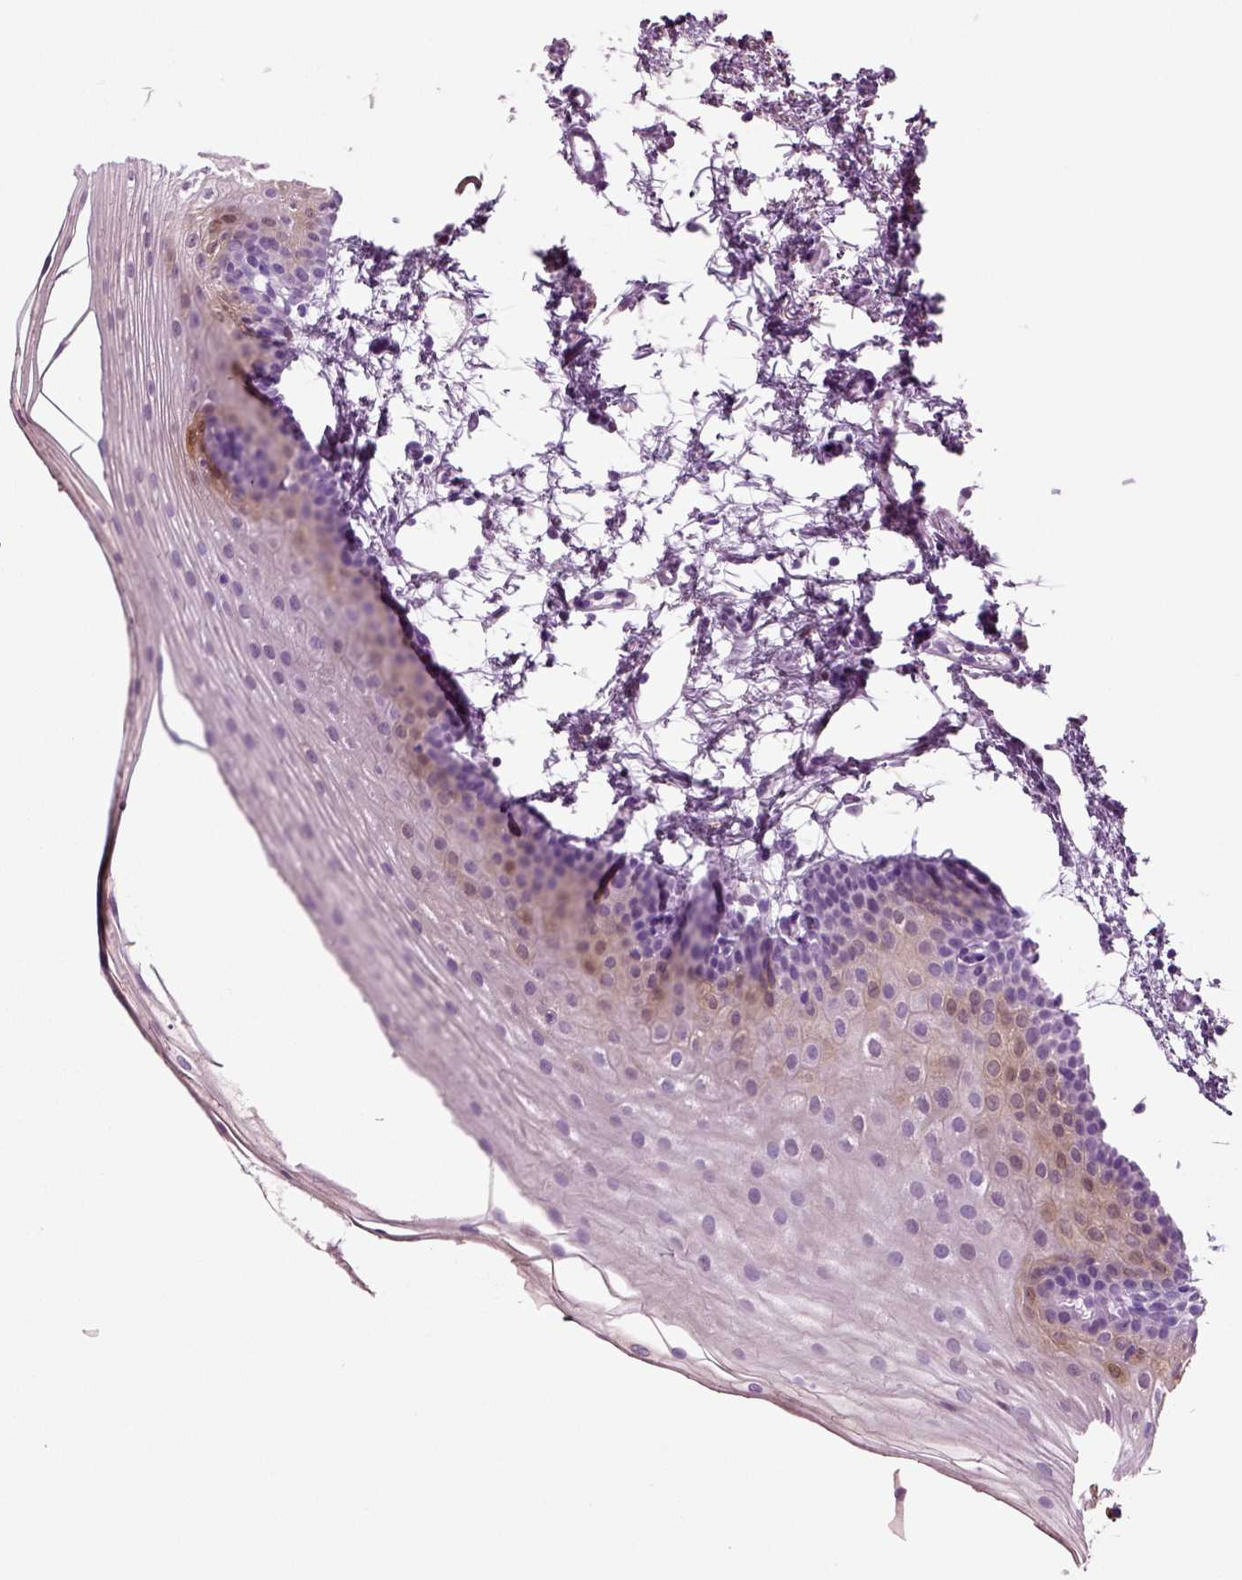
{"staining": {"intensity": "weak", "quantity": "<25%", "location": "cytoplasmic/membranous"}, "tissue": "oral mucosa", "cell_type": "Squamous epithelial cells", "image_type": "normal", "snomed": [{"axis": "morphology", "description": "Normal tissue, NOS"}, {"axis": "topography", "description": "Oral tissue"}], "caption": "Oral mucosa stained for a protein using IHC demonstrates no staining squamous epithelial cells.", "gene": "CRABP1", "patient": {"sex": "female", "age": 57}}